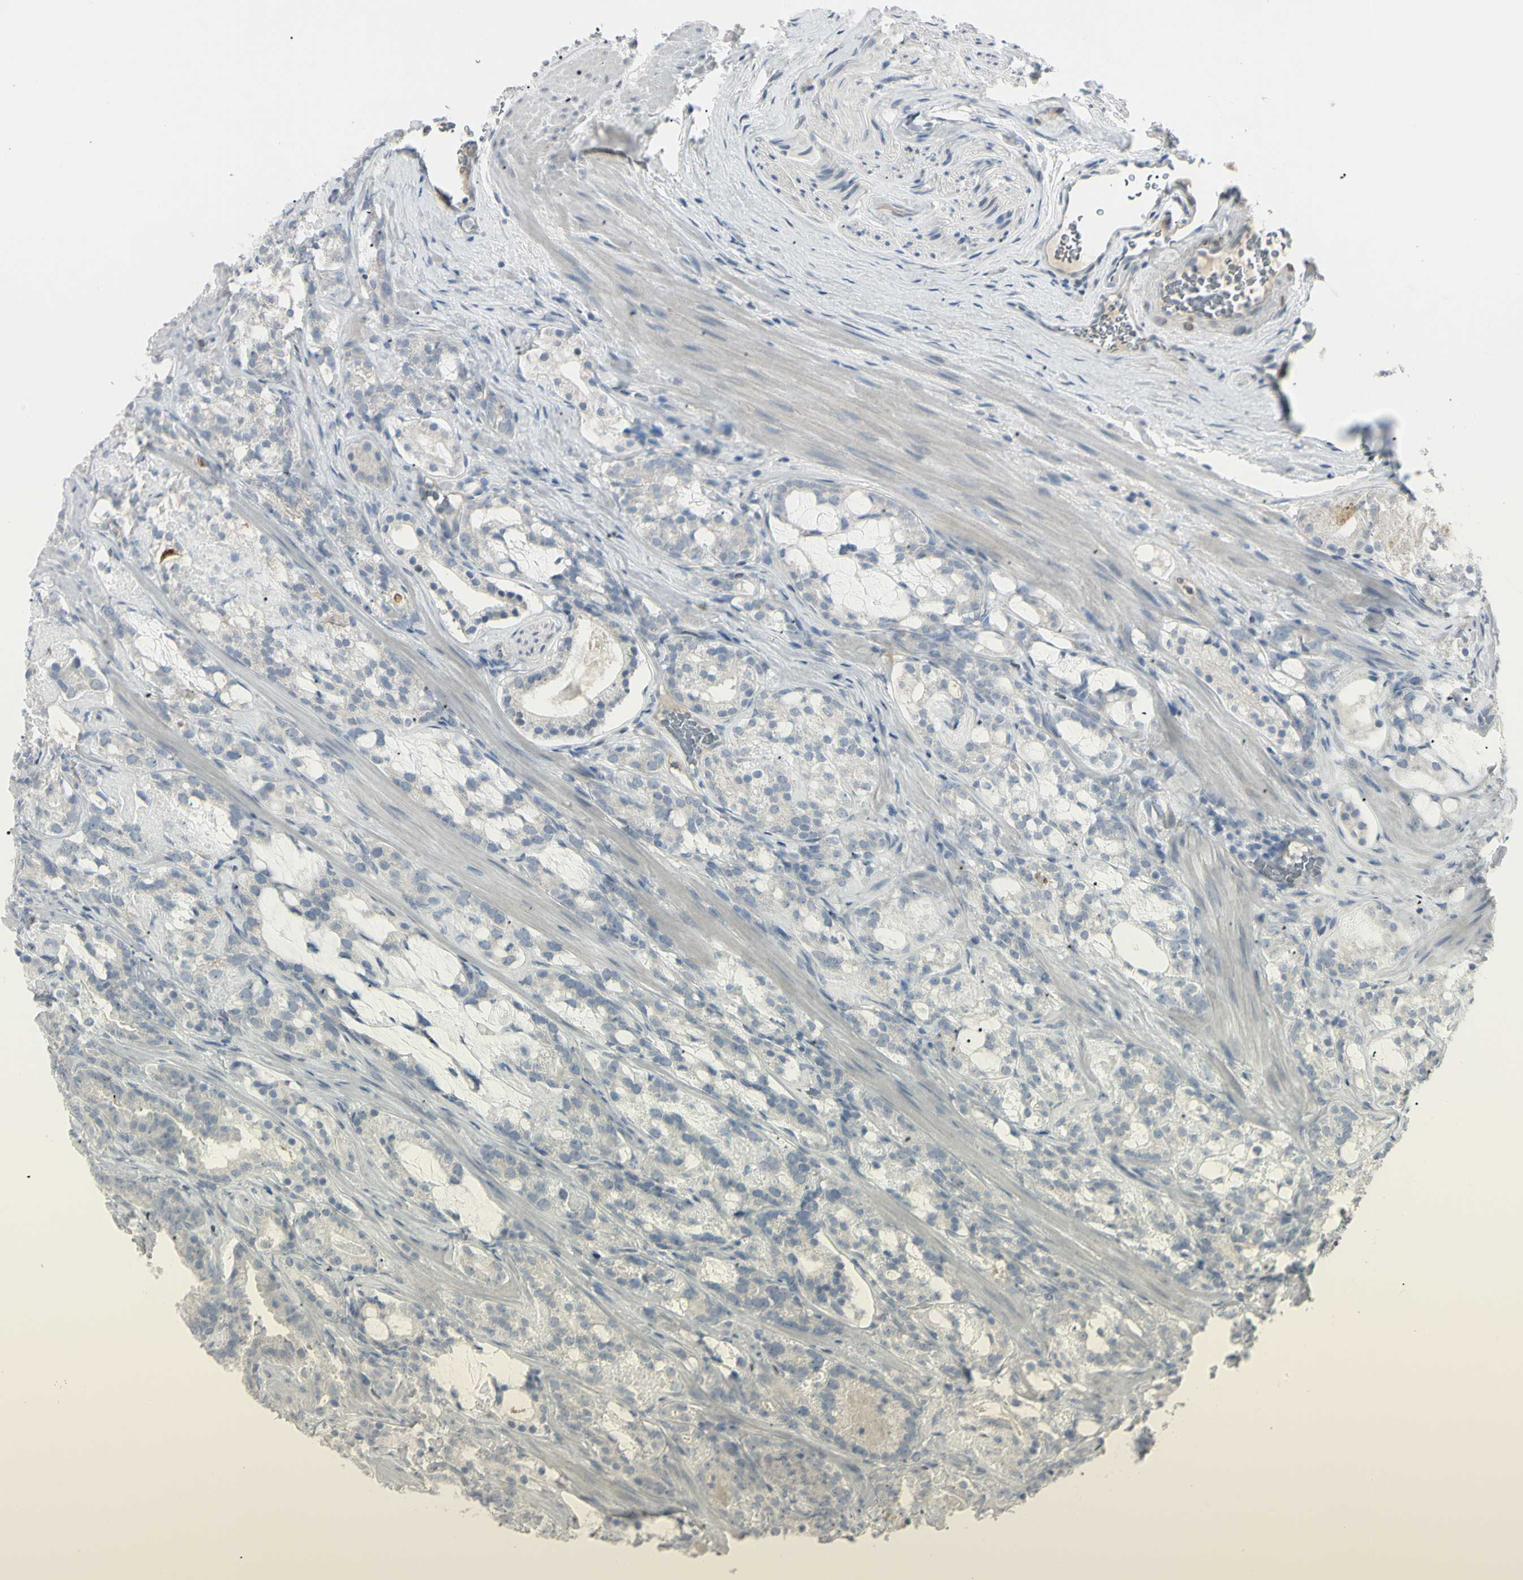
{"staining": {"intensity": "negative", "quantity": "none", "location": "none"}, "tissue": "prostate cancer", "cell_type": "Tumor cells", "image_type": "cancer", "snomed": [{"axis": "morphology", "description": "Adenocarcinoma, Low grade"}, {"axis": "topography", "description": "Prostate"}], "caption": "Tumor cells show no significant staining in prostate cancer.", "gene": "PIP", "patient": {"sex": "male", "age": 59}}